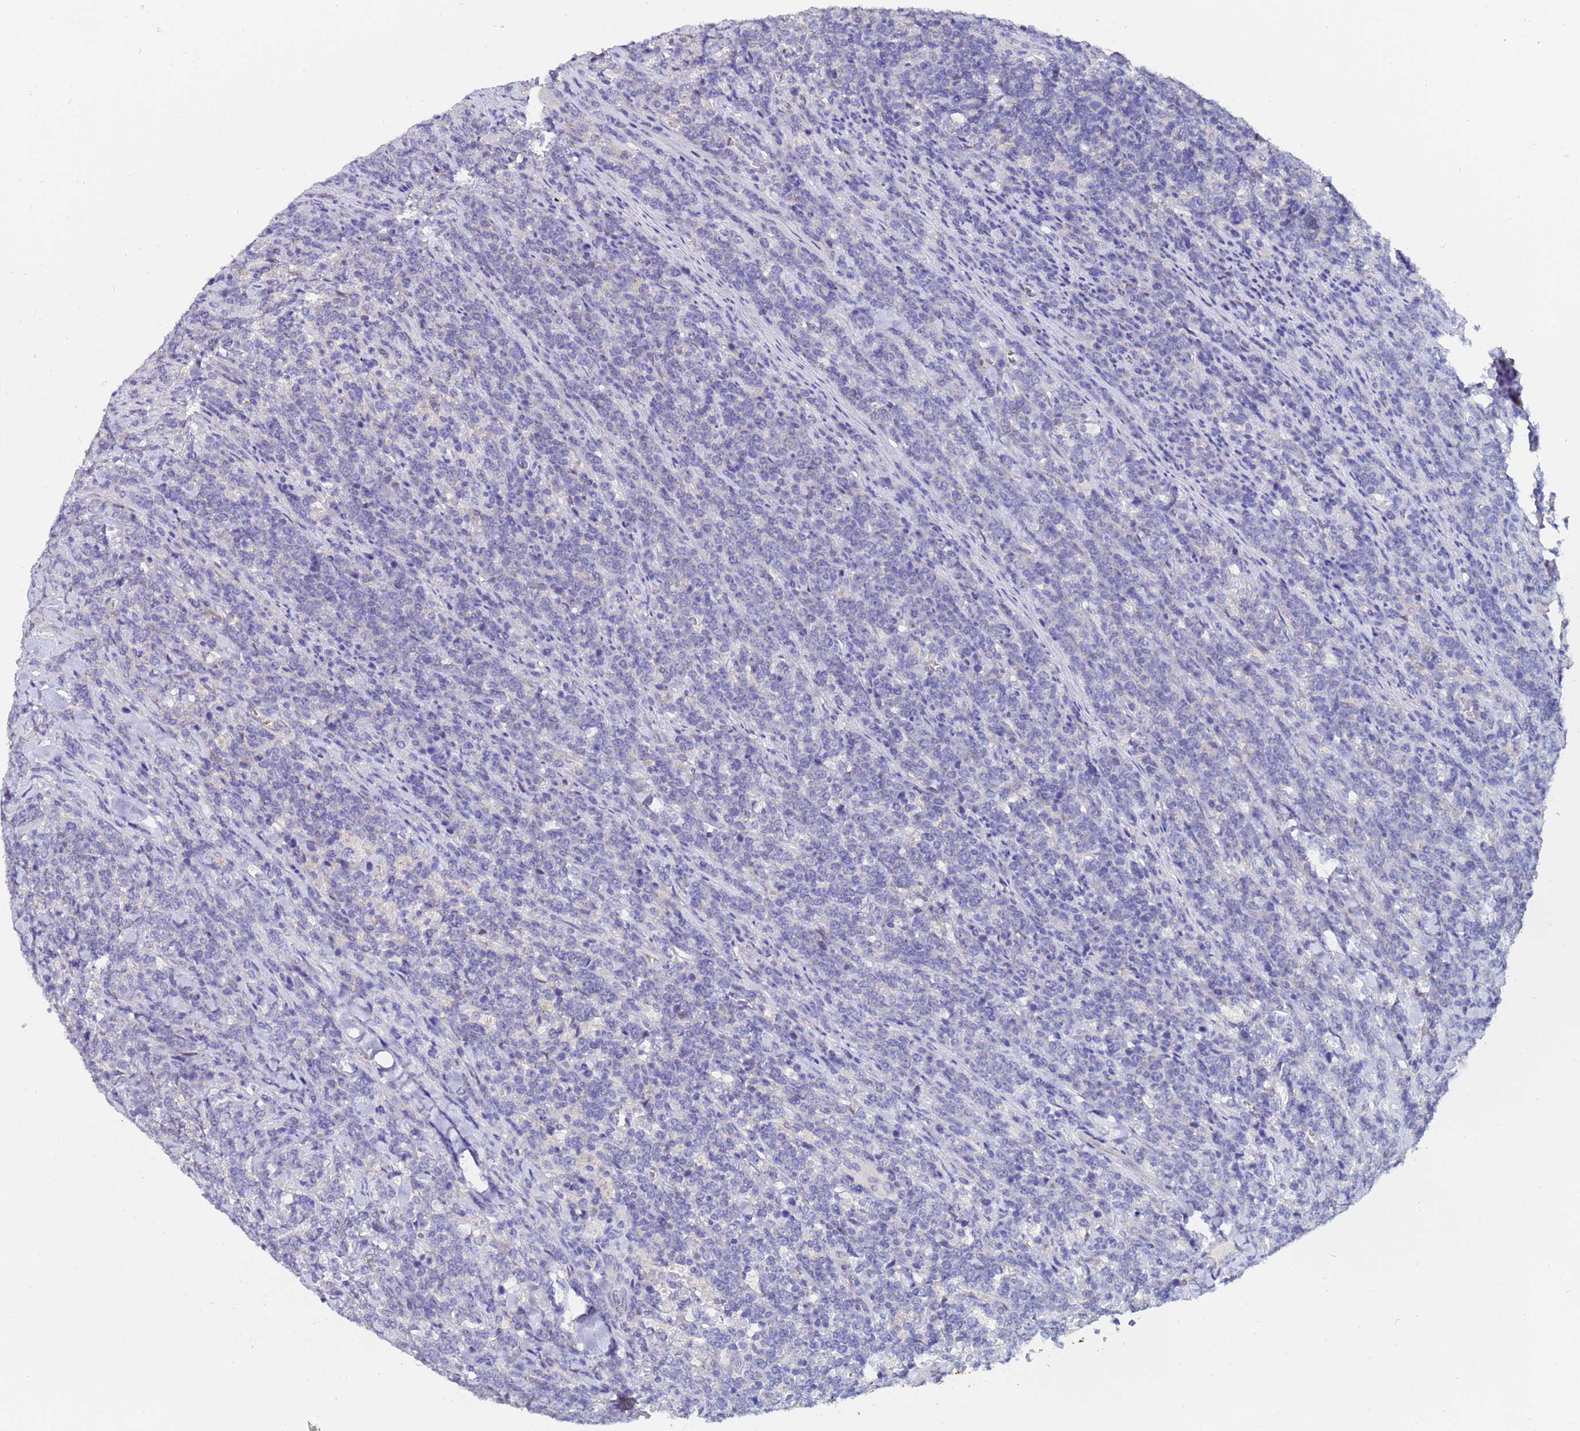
{"staining": {"intensity": "negative", "quantity": "none", "location": "none"}, "tissue": "lymphoma", "cell_type": "Tumor cells", "image_type": "cancer", "snomed": [{"axis": "morphology", "description": "Malignant lymphoma, non-Hodgkin's type, High grade"}, {"axis": "topography", "description": "Small intestine"}], "caption": "This is an immunohistochemistry image of malignant lymphoma, non-Hodgkin's type (high-grade). There is no positivity in tumor cells.", "gene": "IHO1", "patient": {"sex": "male", "age": 8}}